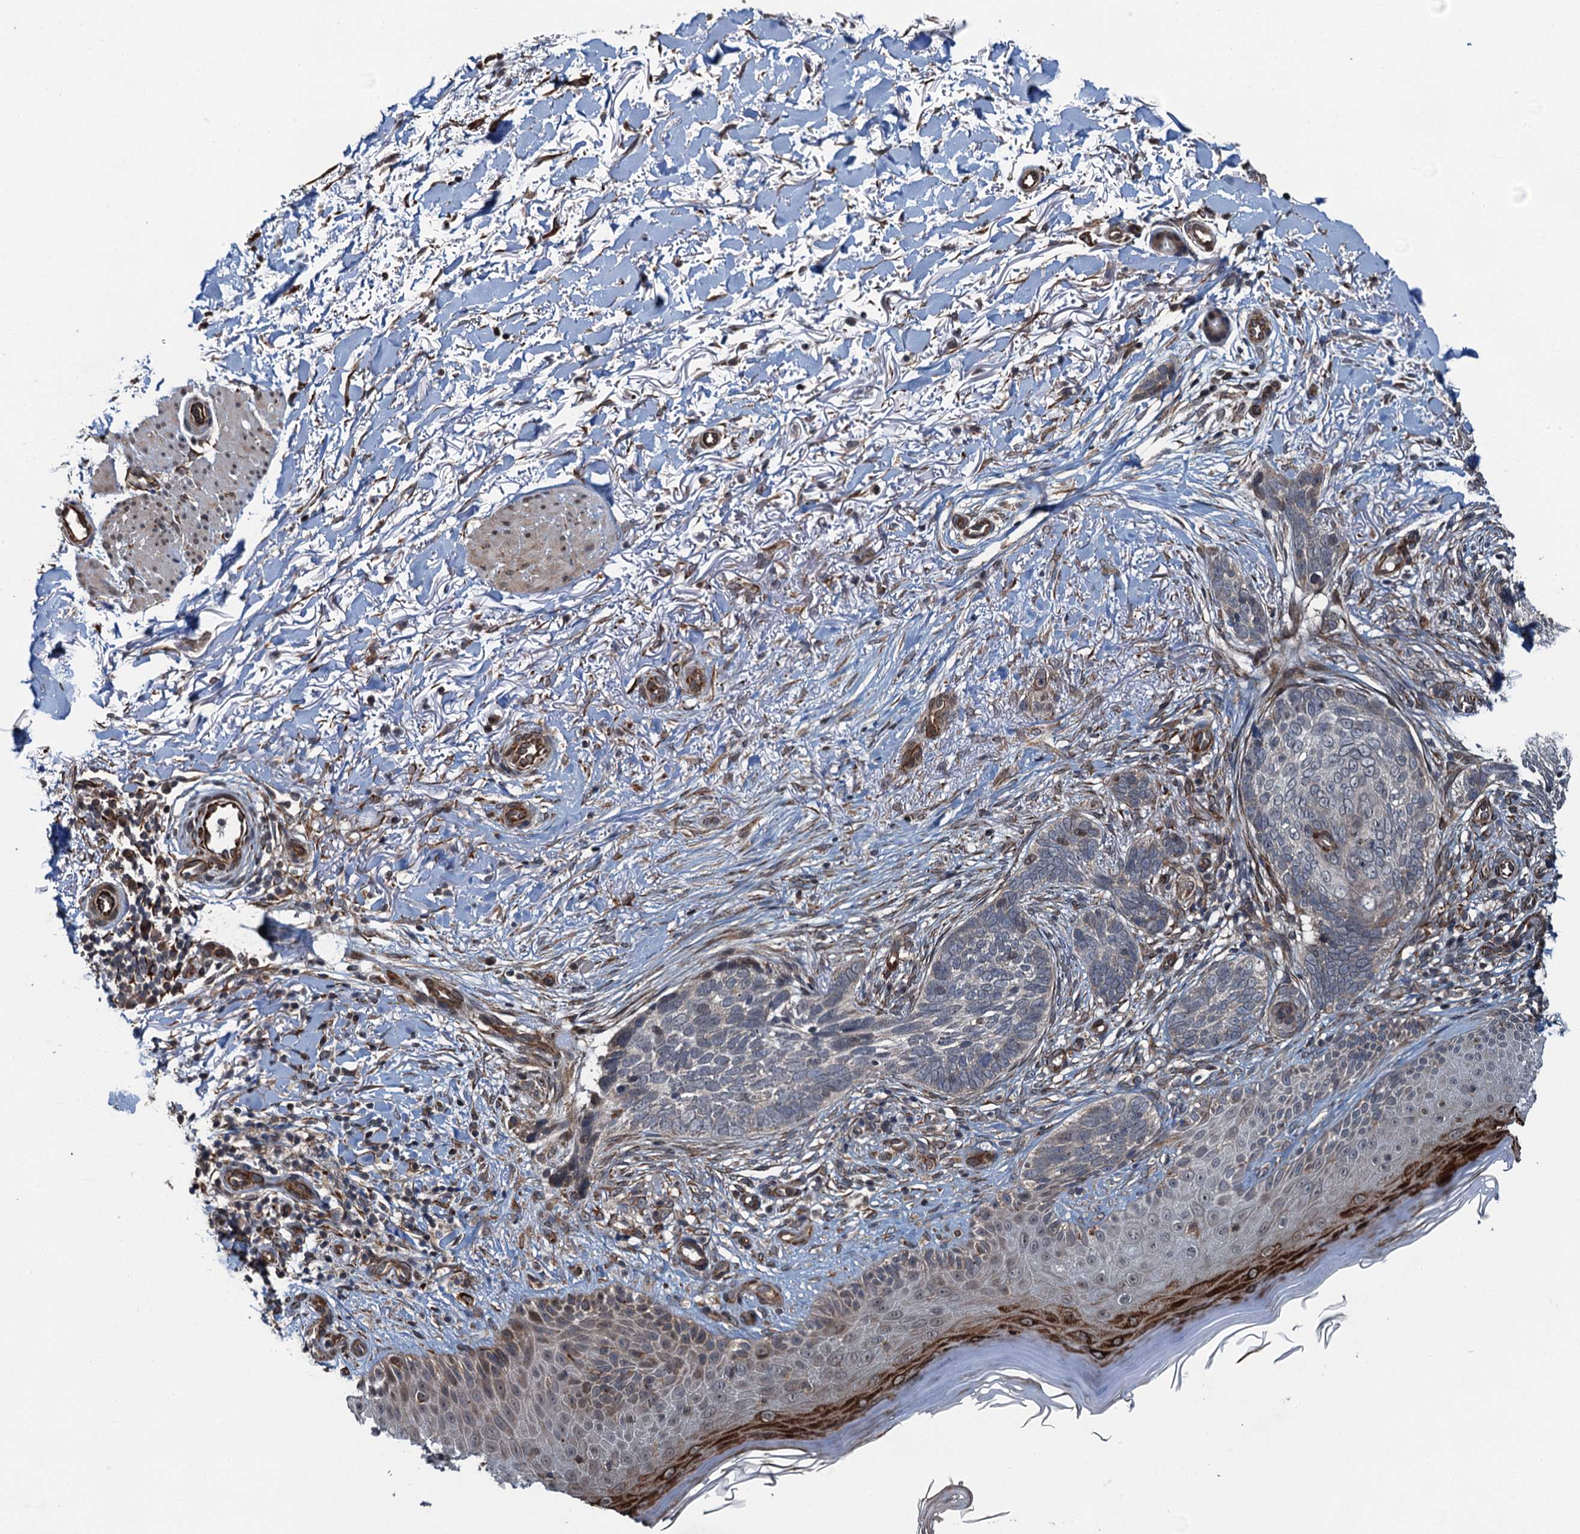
{"staining": {"intensity": "negative", "quantity": "none", "location": "none"}, "tissue": "skin cancer", "cell_type": "Tumor cells", "image_type": "cancer", "snomed": [{"axis": "morphology", "description": "Normal tissue, NOS"}, {"axis": "morphology", "description": "Basal cell carcinoma"}, {"axis": "topography", "description": "Skin"}], "caption": "IHC of skin cancer (basal cell carcinoma) shows no positivity in tumor cells.", "gene": "WHAMM", "patient": {"sex": "female", "age": 67}}